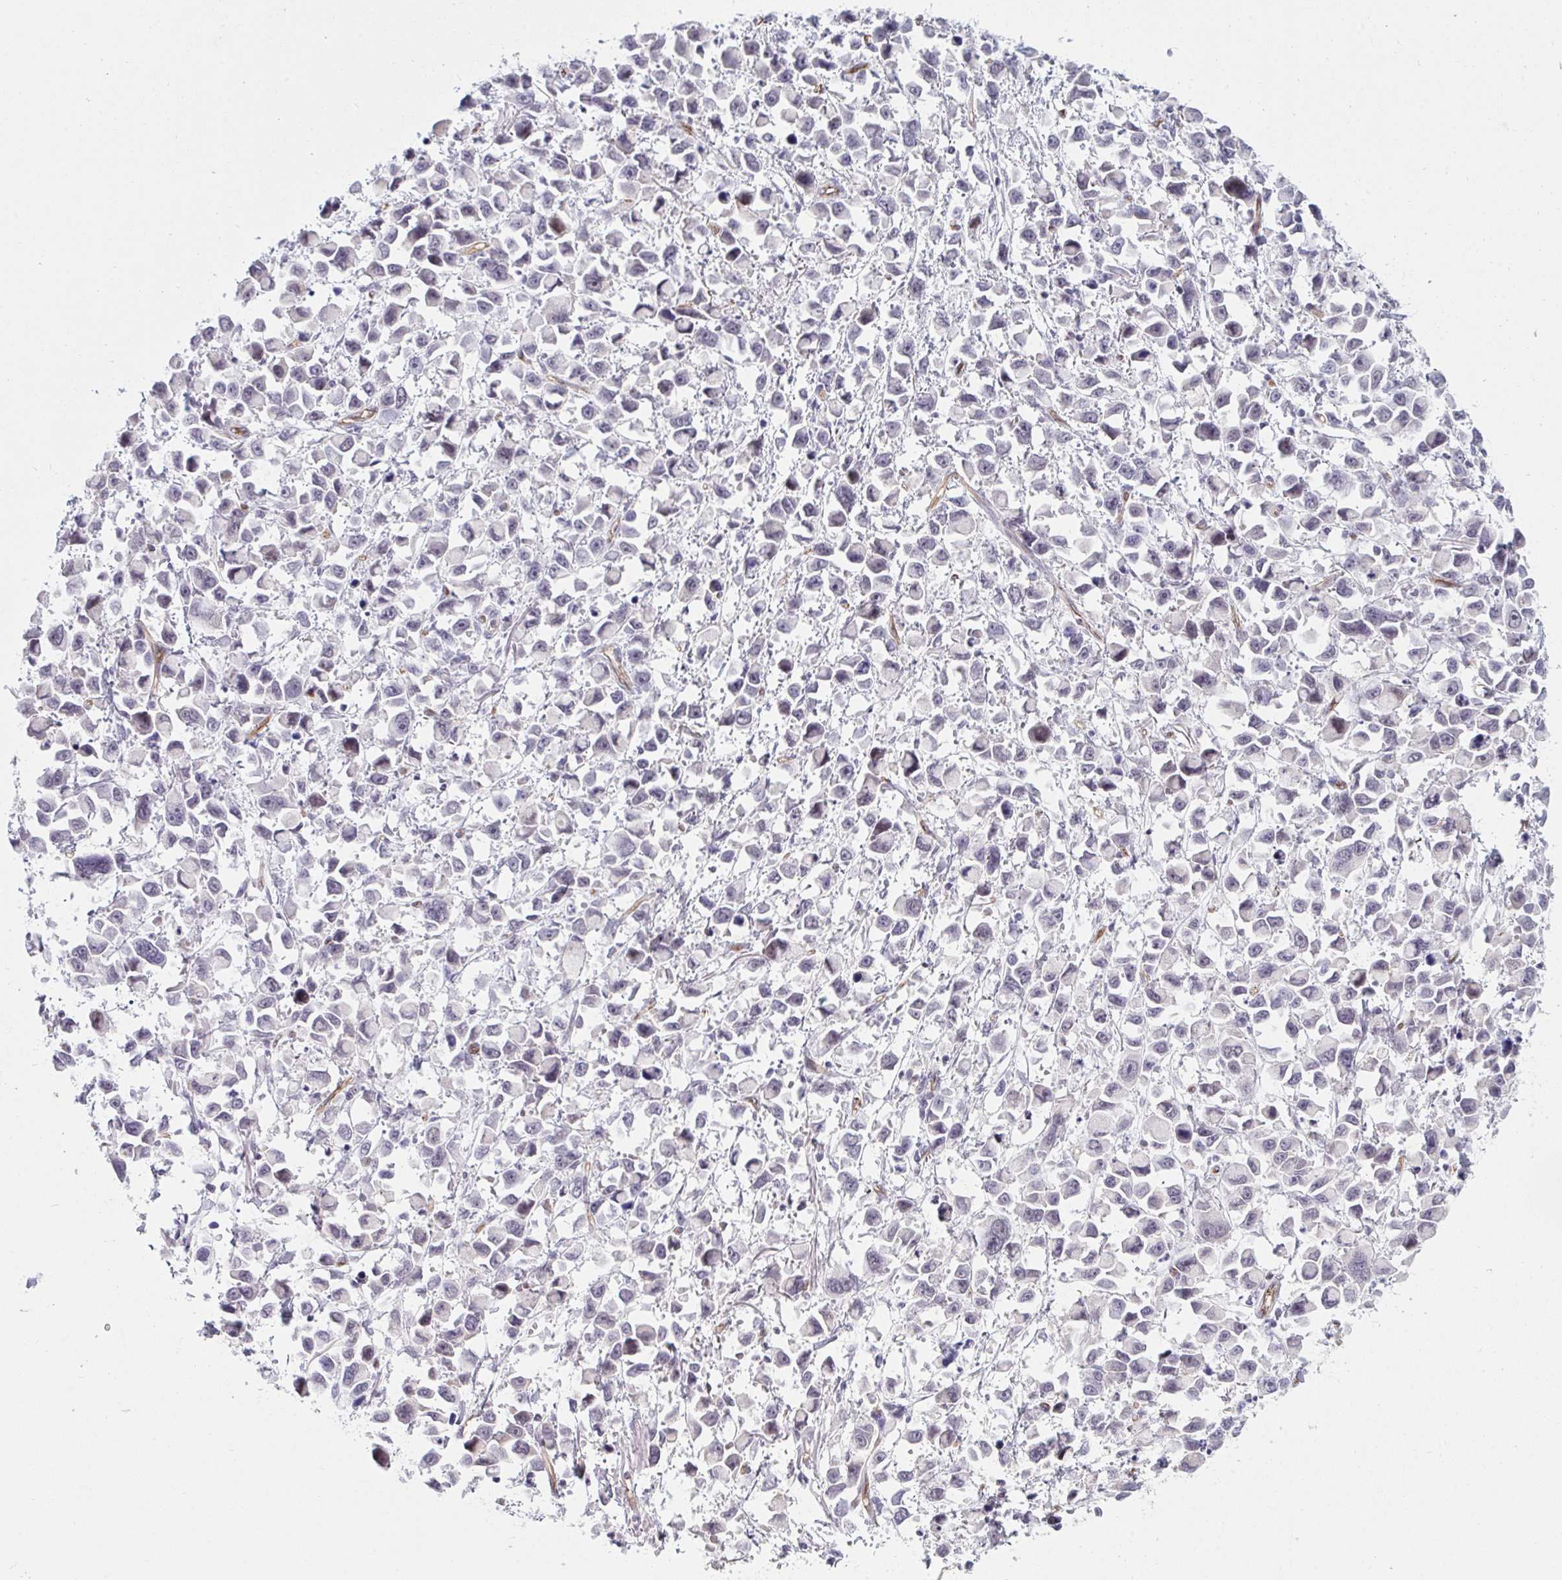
{"staining": {"intensity": "negative", "quantity": "none", "location": "none"}, "tissue": "stomach cancer", "cell_type": "Tumor cells", "image_type": "cancer", "snomed": [{"axis": "morphology", "description": "Adenocarcinoma, NOS"}, {"axis": "topography", "description": "Stomach"}], "caption": "Image shows no significant protein expression in tumor cells of stomach adenocarcinoma. (IHC, brightfield microscopy, high magnification).", "gene": "DSCAML1", "patient": {"sex": "female", "age": 81}}